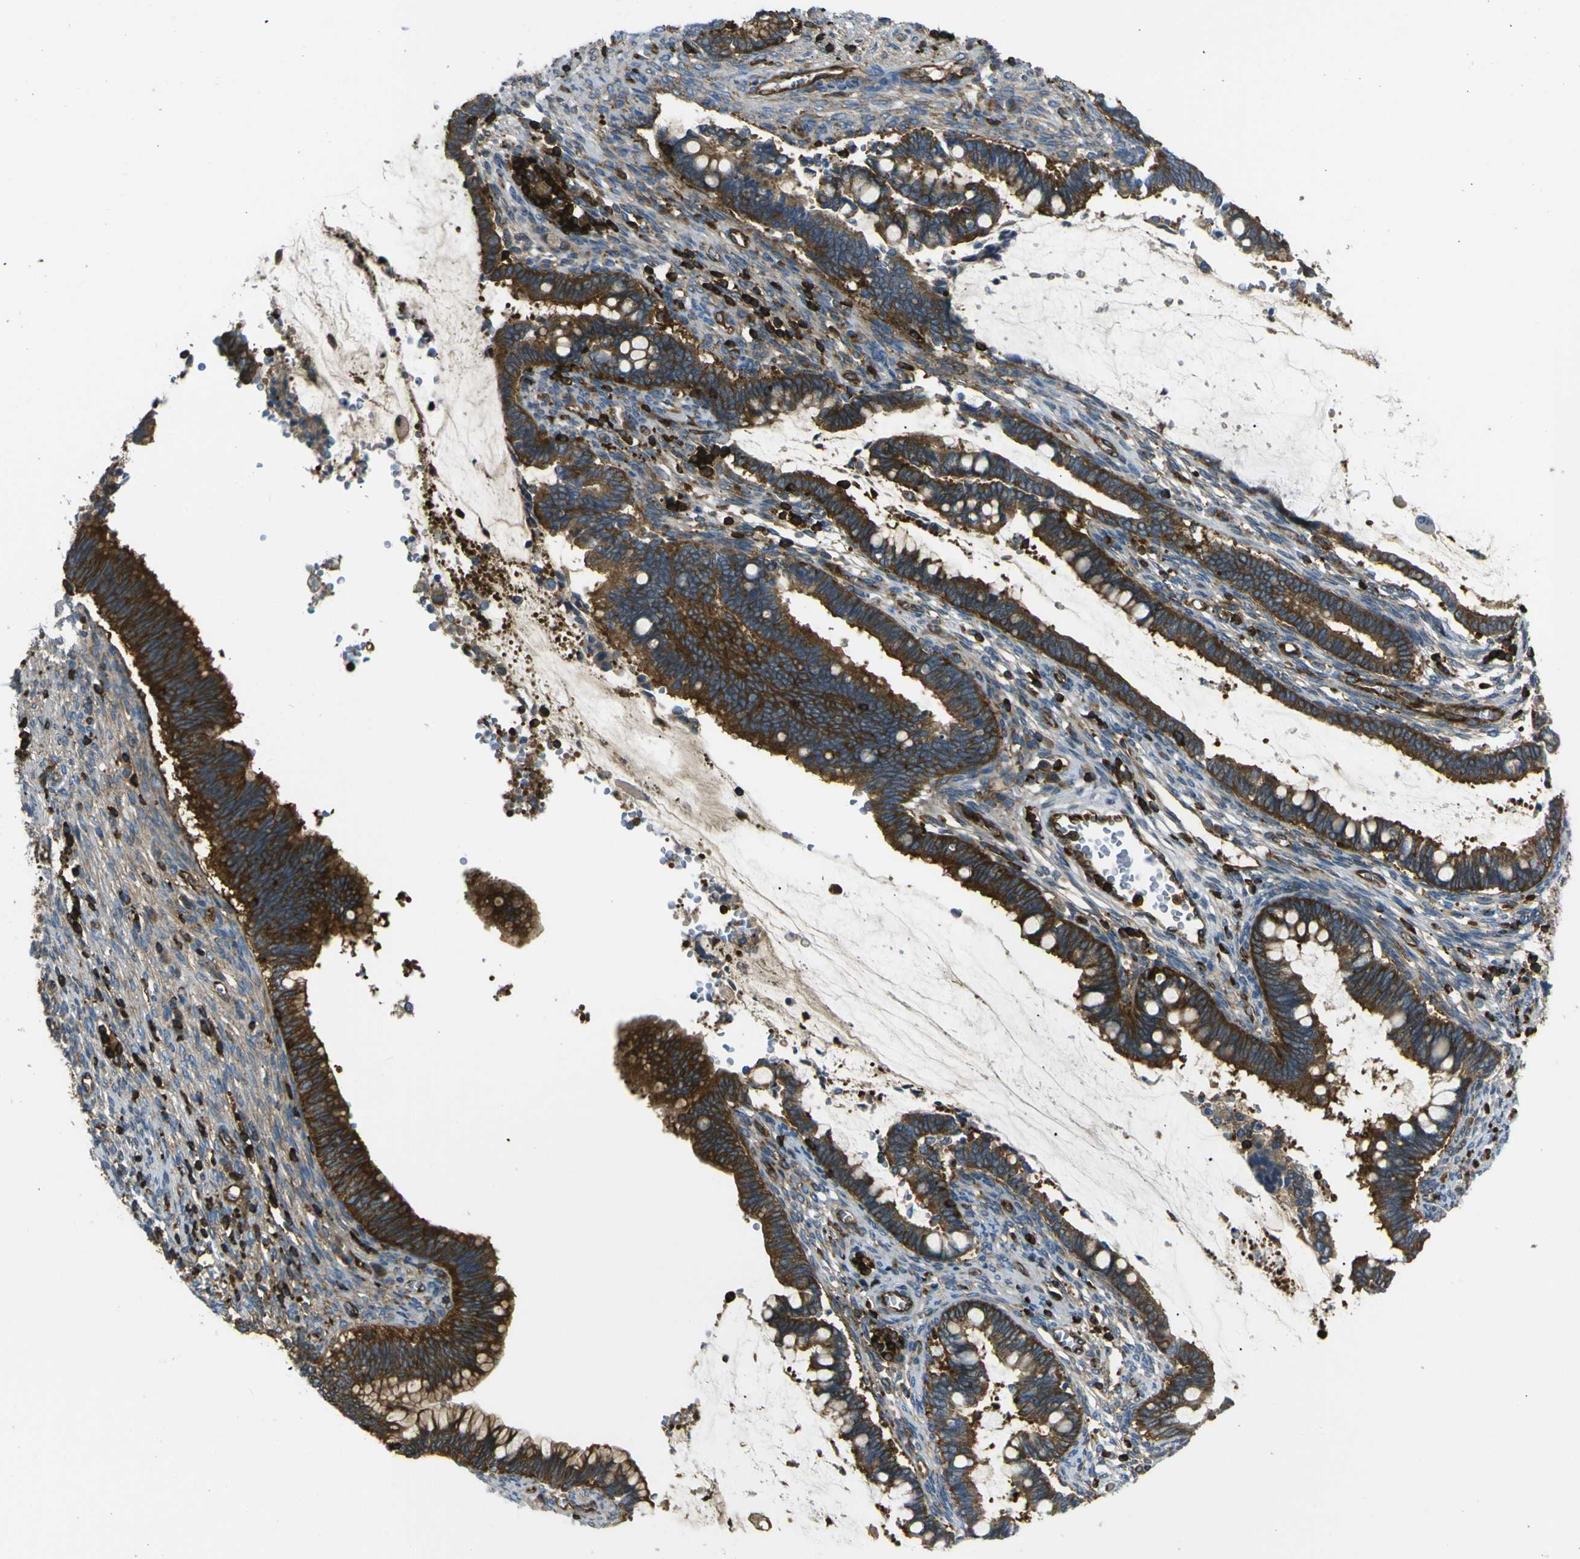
{"staining": {"intensity": "strong", "quantity": ">75%", "location": "cytoplasmic/membranous"}, "tissue": "cervical cancer", "cell_type": "Tumor cells", "image_type": "cancer", "snomed": [{"axis": "morphology", "description": "Adenocarcinoma, NOS"}, {"axis": "topography", "description": "Cervix"}], "caption": "Approximately >75% of tumor cells in human cervical adenocarcinoma exhibit strong cytoplasmic/membranous protein positivity as visualized by brown immunohistochemical staining.", "gene": "ARHGEF1", "patient": {"sex": "female", "age": 44}}